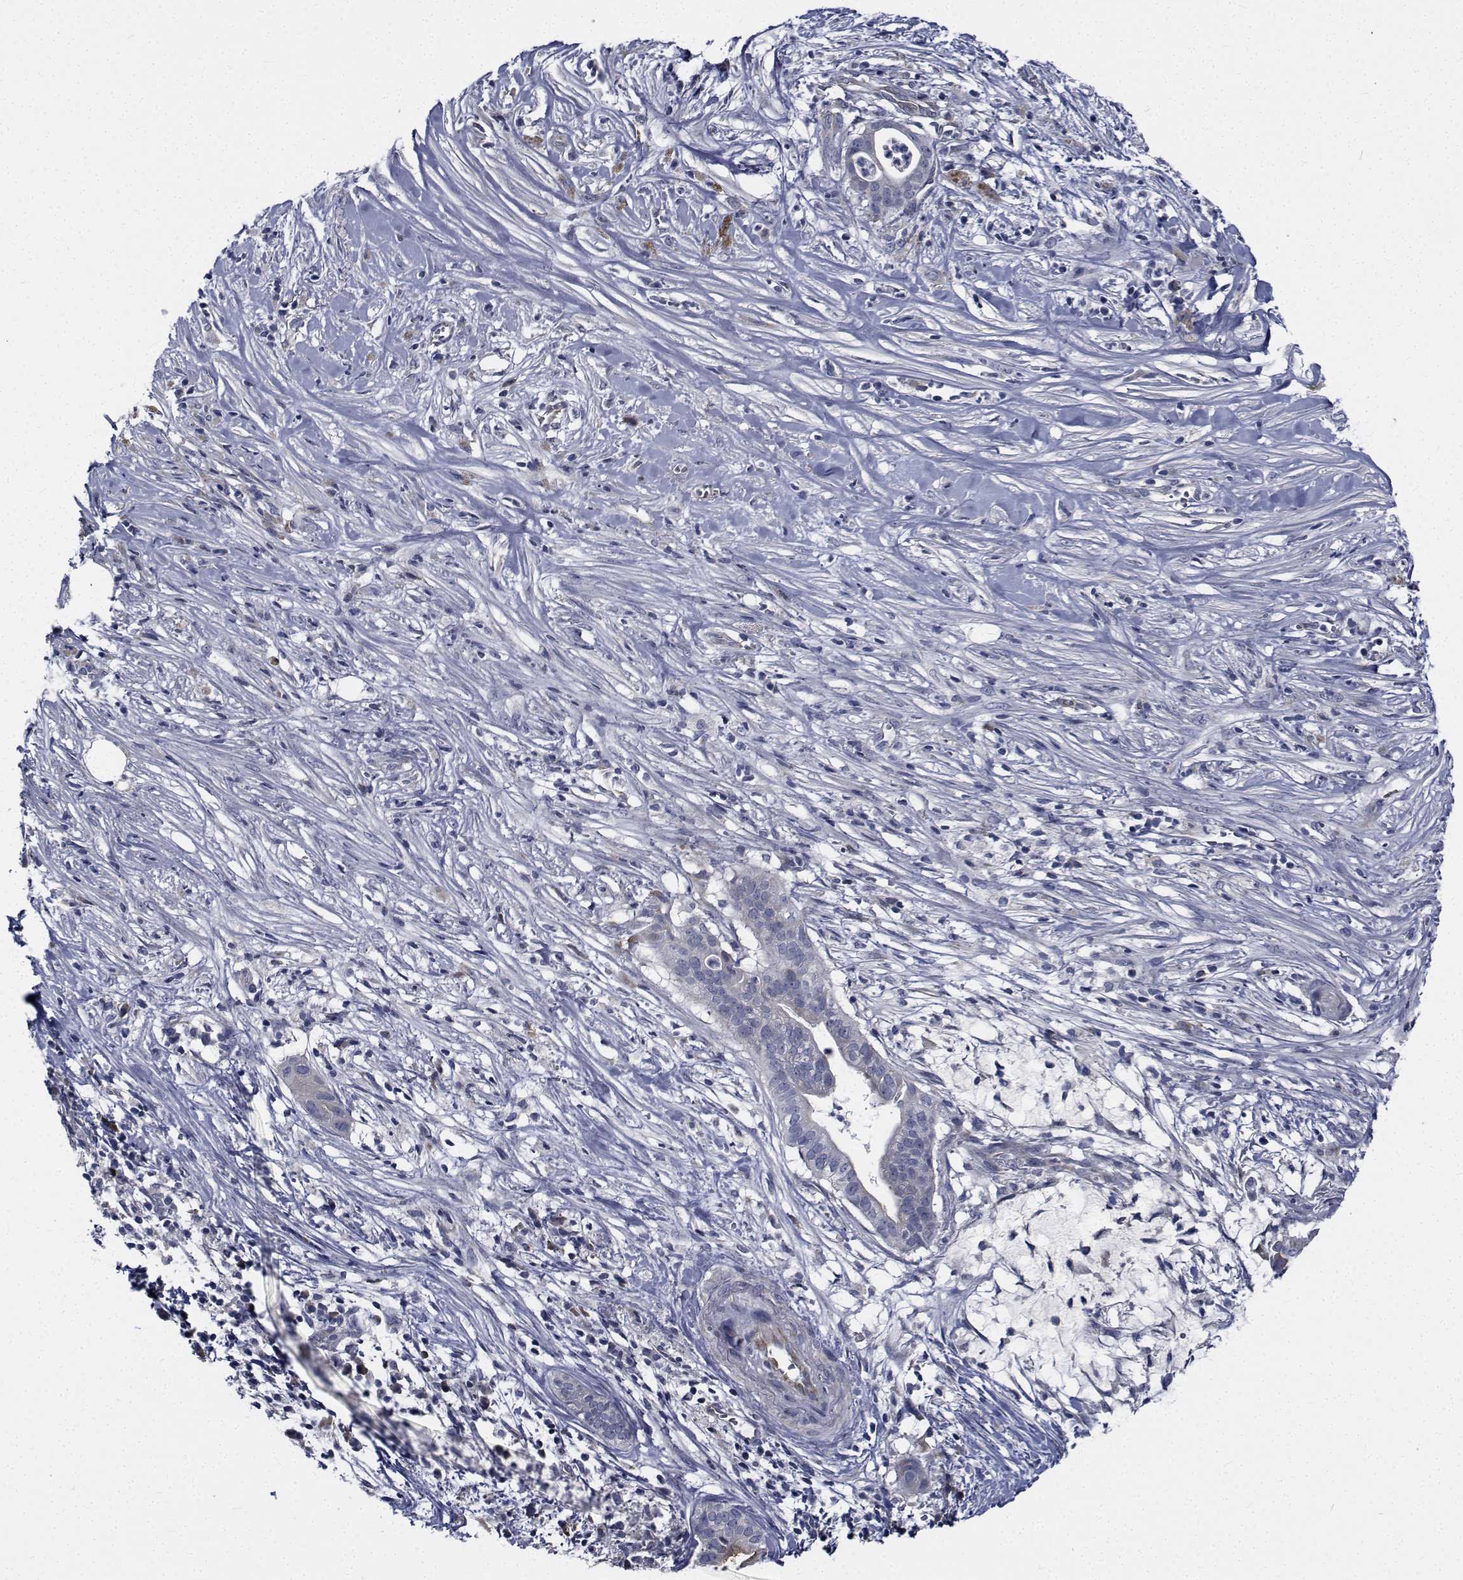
{"staining": {"intensity": "negative", "quantity": "none", "location": "none"}, "tissue": "pancreatic cancer", "cell_type": "Tumor cells", "image_type": "cancer", "snomed": [{"axis": "morphology", "description": "Adenocarcinoma, NOS"}, {"axis": "topography", "description": "Pancreas"}], "caption": "High magnification brightfield microscopy of pancreatic cancer stained with DAB (3,3'-diaminobenzidine) (brown) and counterstained with hematoxylin (blue): tumor cells show no significant positivity.", "gene": "TTBK1", "patient": {"sex": "male", "age": 61}}